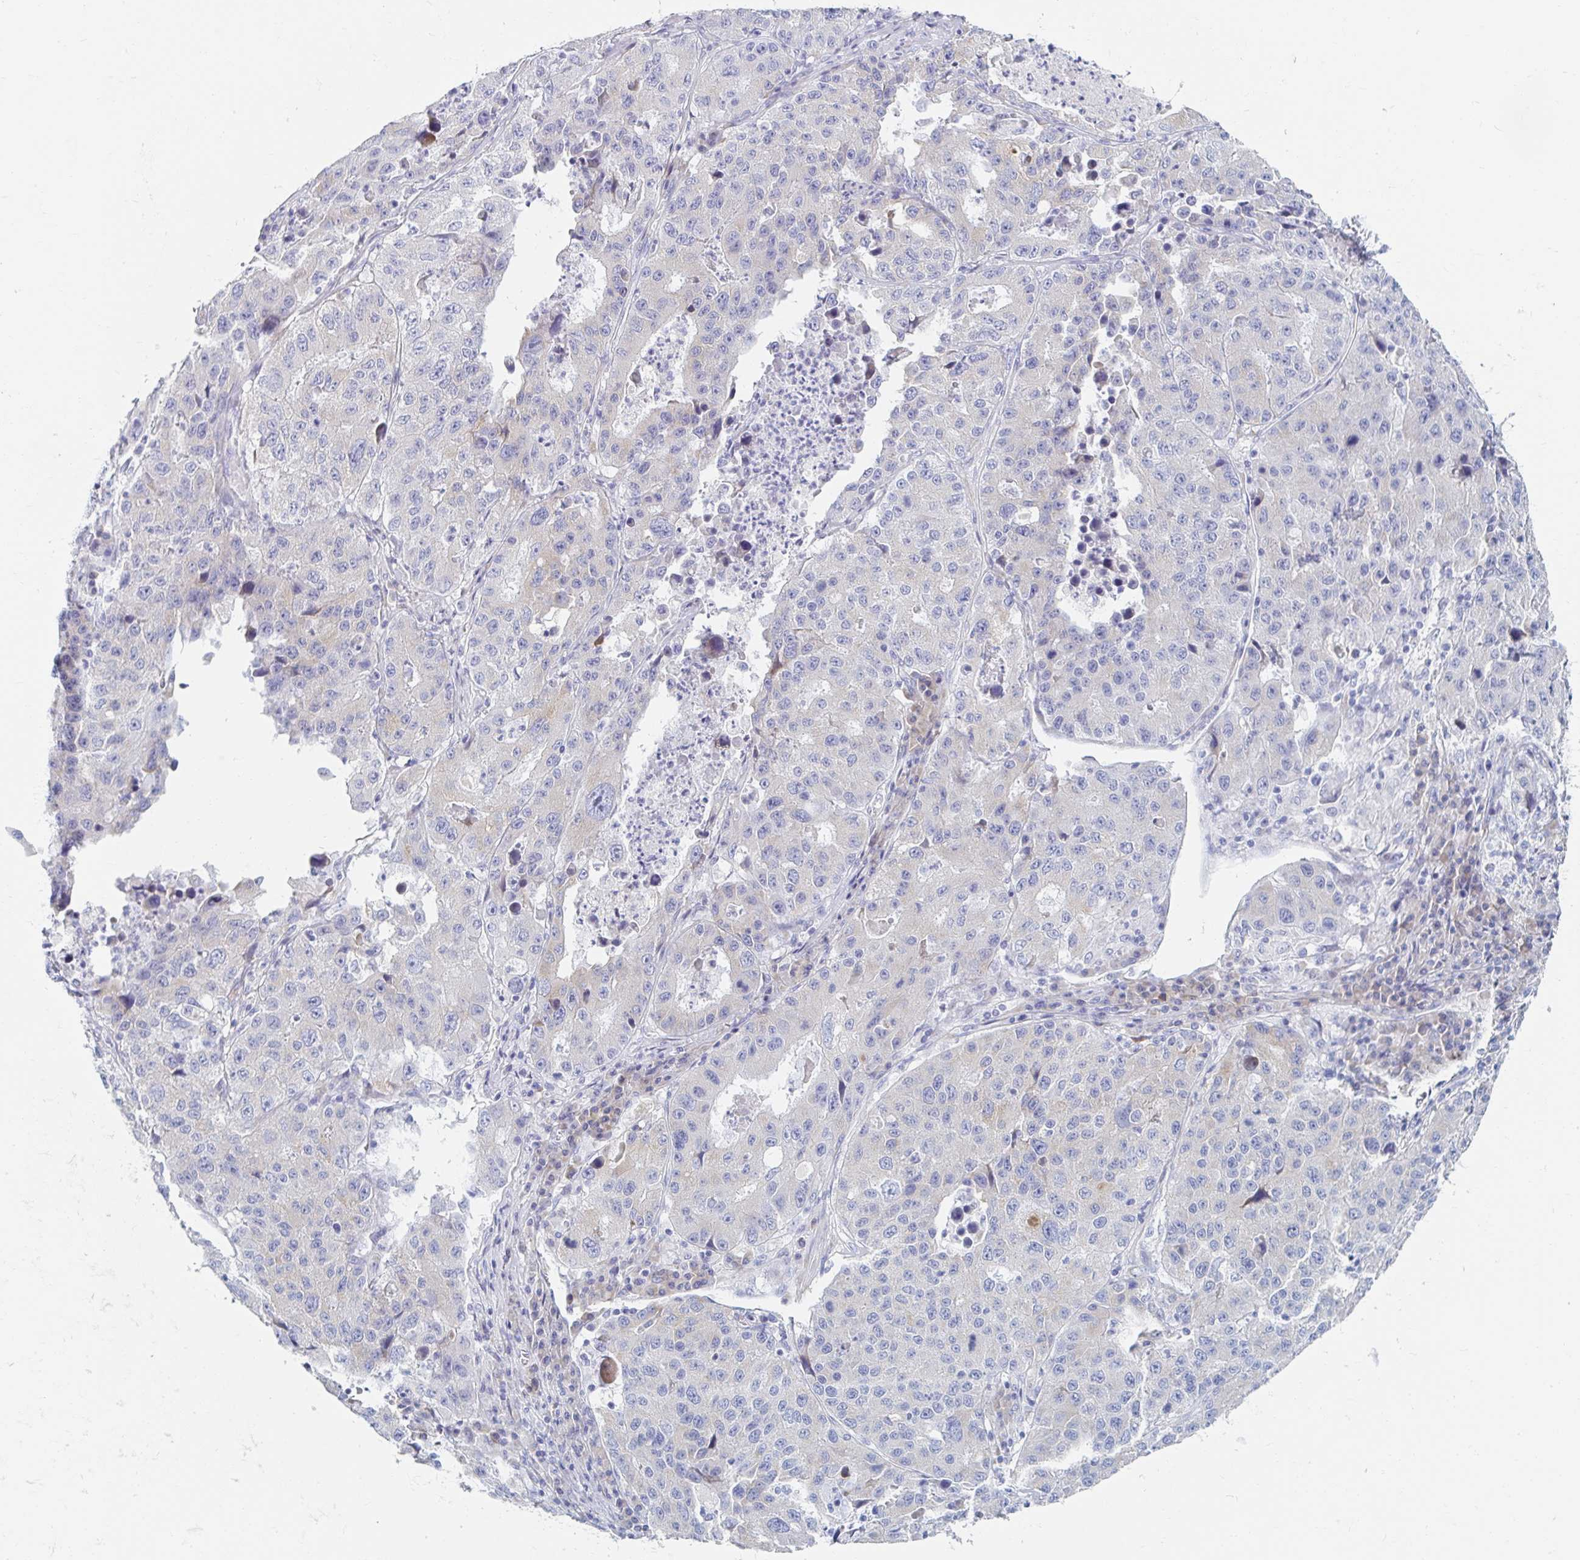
{"staining": {"intensity": "negative", "quantity": "none", "location": "none"}, "tissue": "stomach cancer", "cell_type": "Tumor cells", "image_type": "cancer", "snomed": [{"axis": "morphology", "description": "Adenocarcinoma, NOS"}, {"axis": "topography", "description": "Stomach"}], "caption": "There is no significant staining in tumor cells of stomach cancer (adenocarcinoma). (IHC, brightfield microscopy, high magnification).", "gene": "MYLK2", "patient": {"sex": "male", "age": 71}}